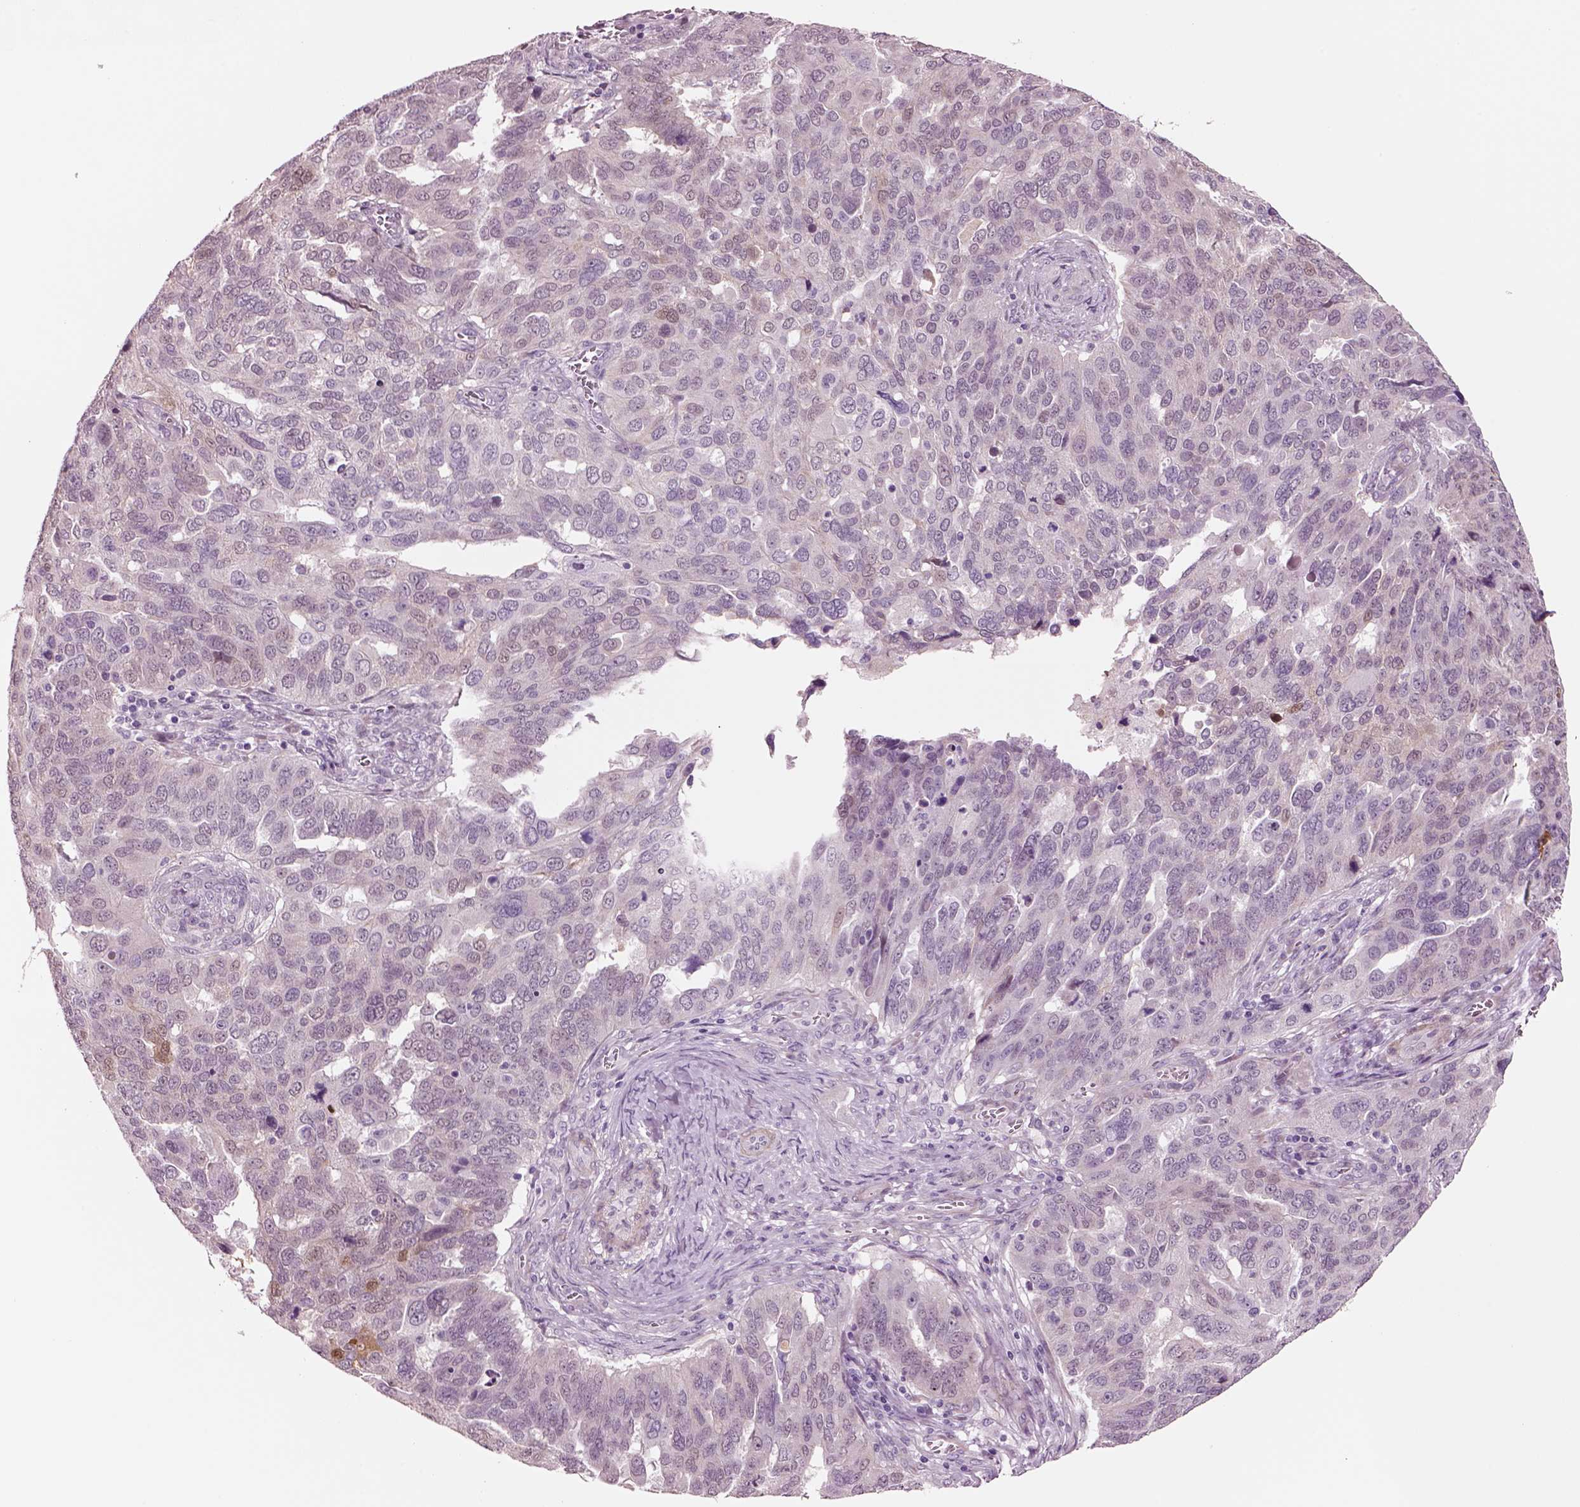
{"staining": {"intensity": "negative", "quantity": "none", "location": "none"}, "tissue": "ovarian cancer", "cell_type": "Tumor cells", "image_type": "cancer", "snomed": [{"axis": "morphology", "description": "Carcinoma, endometroid"}, {"axis": "topography", "description": "Soft tissue"}, {"axis": "topography", "description": "Ovary"}], "caption": "There is no significant staining in tumor cells of ovarian endometroid carcinoma.", "gene": "SCML2", "patient": {"sex": "female", "age": 52}}